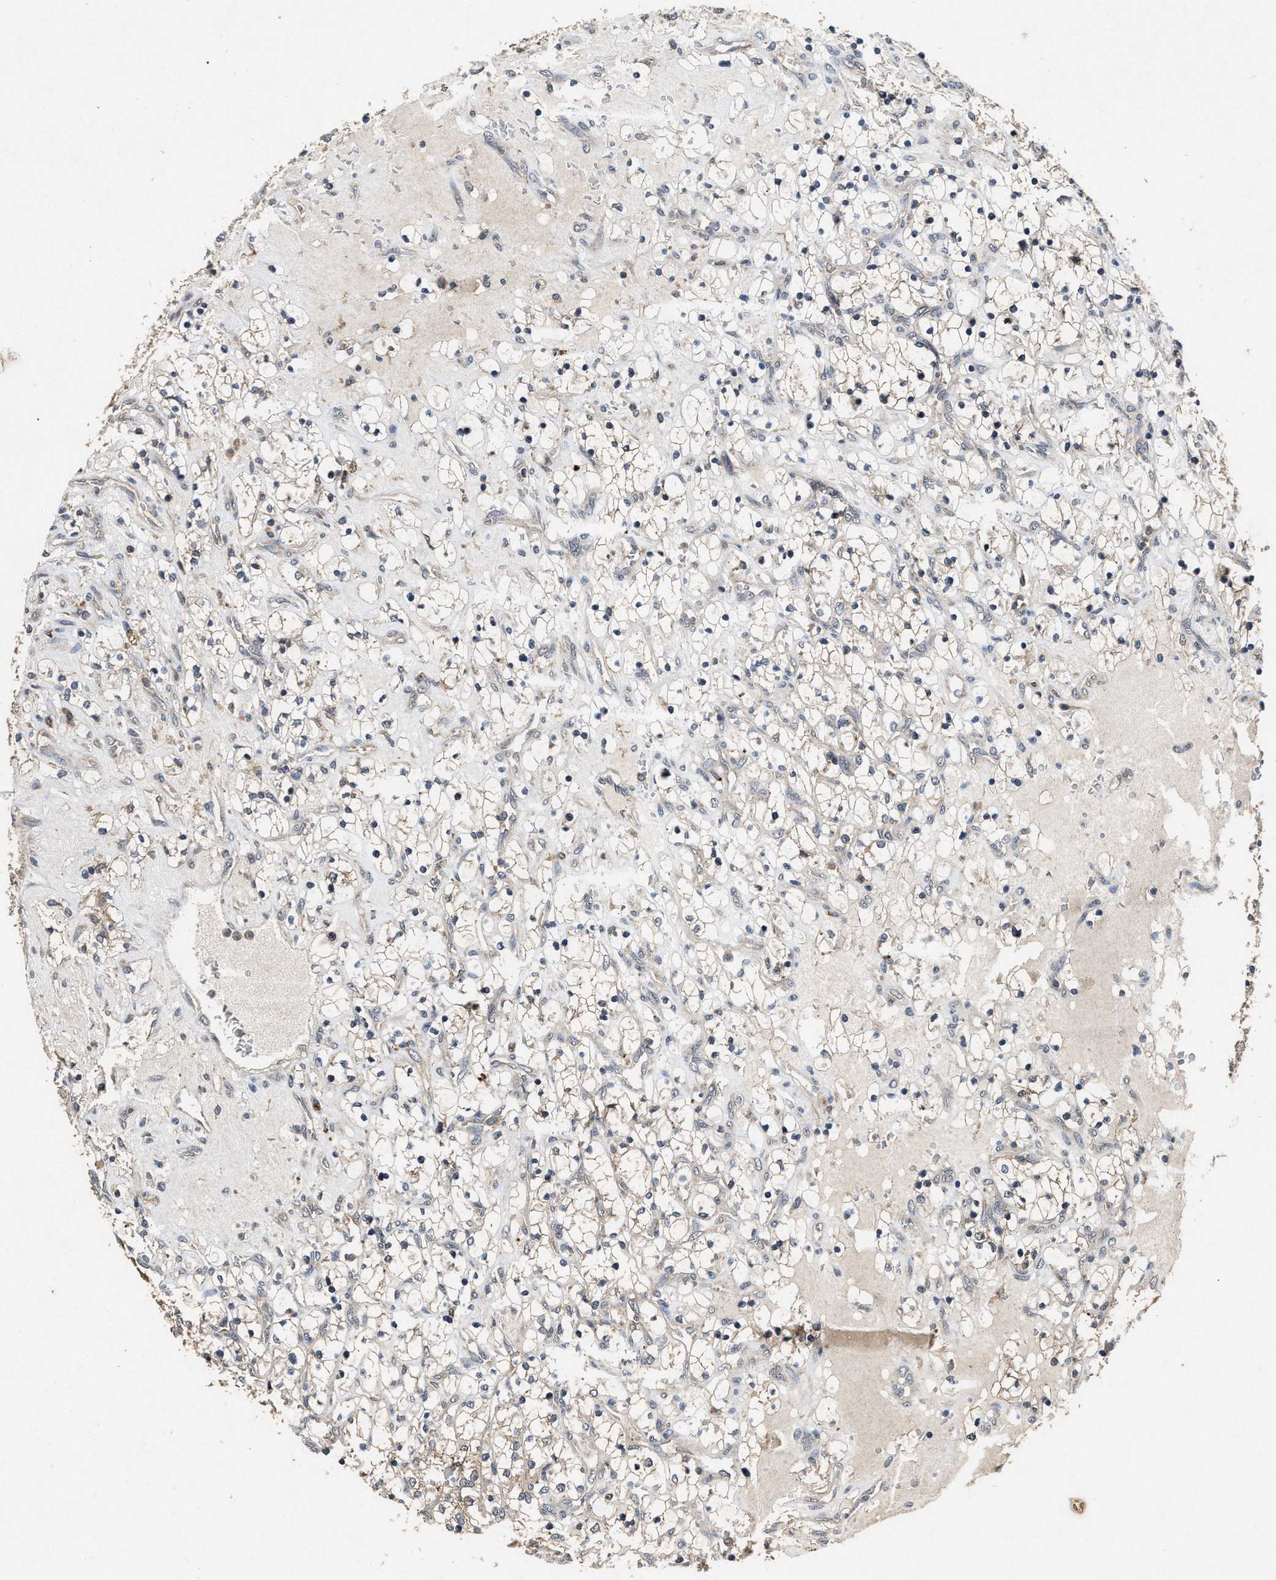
{"staining": {"intensity": "weak", "quantity": "<25%", "location": "cytoplasmic/membranous"}, "tissue": "renal cancer", "cell_type": "Tumor cells", "image_type": "cancer", "snomed": [{"axis": "morphology", "description": "Adenocarcinoma, NOS"}, {"axis": "topography", "description": "Kidney"}], "caption": "The micrograph displays no staining of tumor cells in adenocarcinoma (renal).", "gene": "PDAP1", "patient": {"sex": "female", "age": 69}}